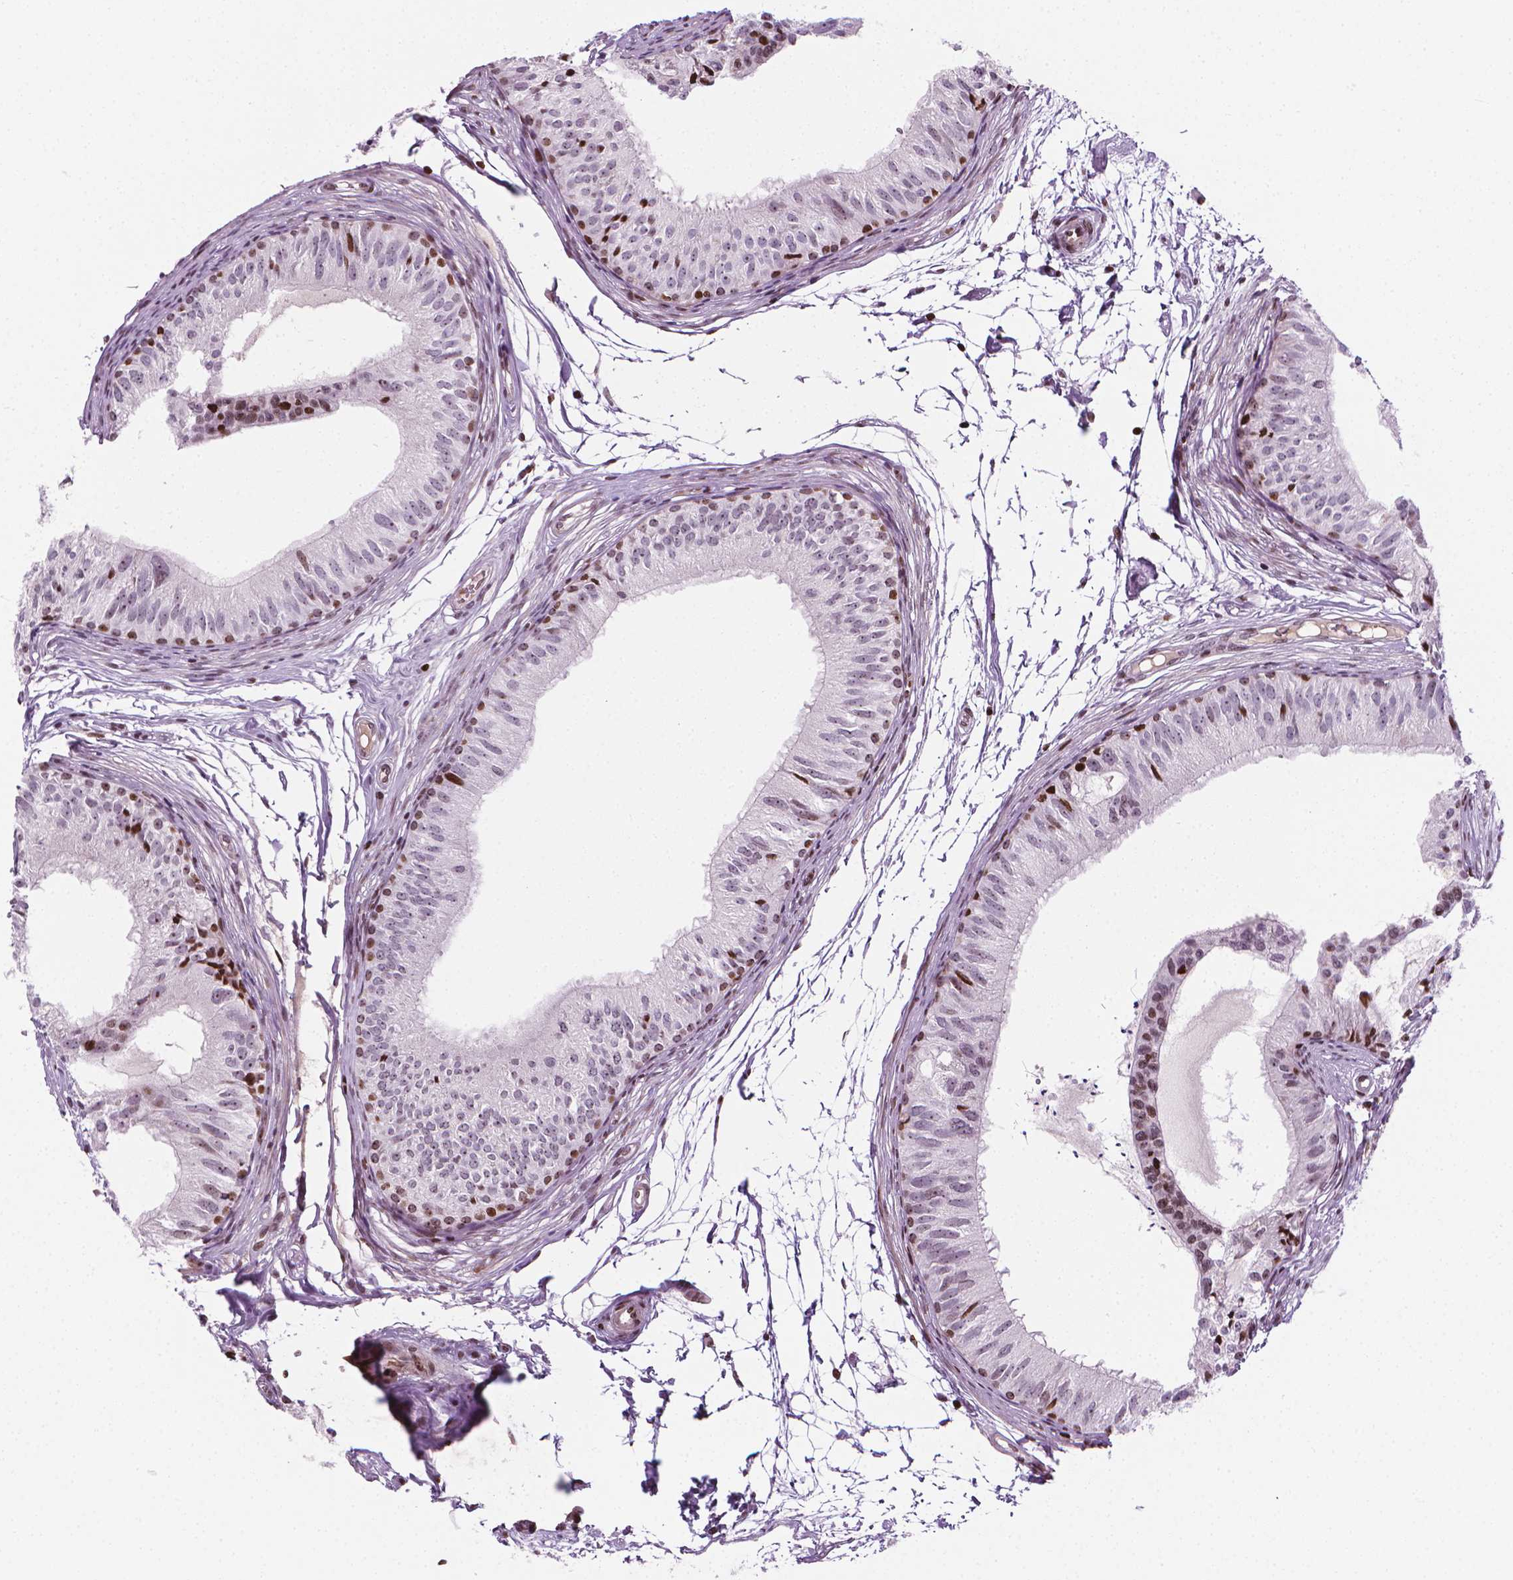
{"staining": {"intensity": "strong", "quantity": "<25%", "location": "nuclear"}, "tissue": "epididymis", "cell_type": "Glandular cells", "image_type": "normal", "snomed": [{"axis": "morphology", "description": "Normal tissue, NOS"}, {"axis": "topography", "description": "Epididymis"}], "caption": "Protein expression analysis of unremarkable epididymis displays strong nuclear staining in approximately <25% of glandular cells. Immunohistochemistry (ihc) stains the protein of interest in brown and the nuclei are stained blue.", "gene": "PIP4K2A", "patient": {"sex": "male", "age": 25}}